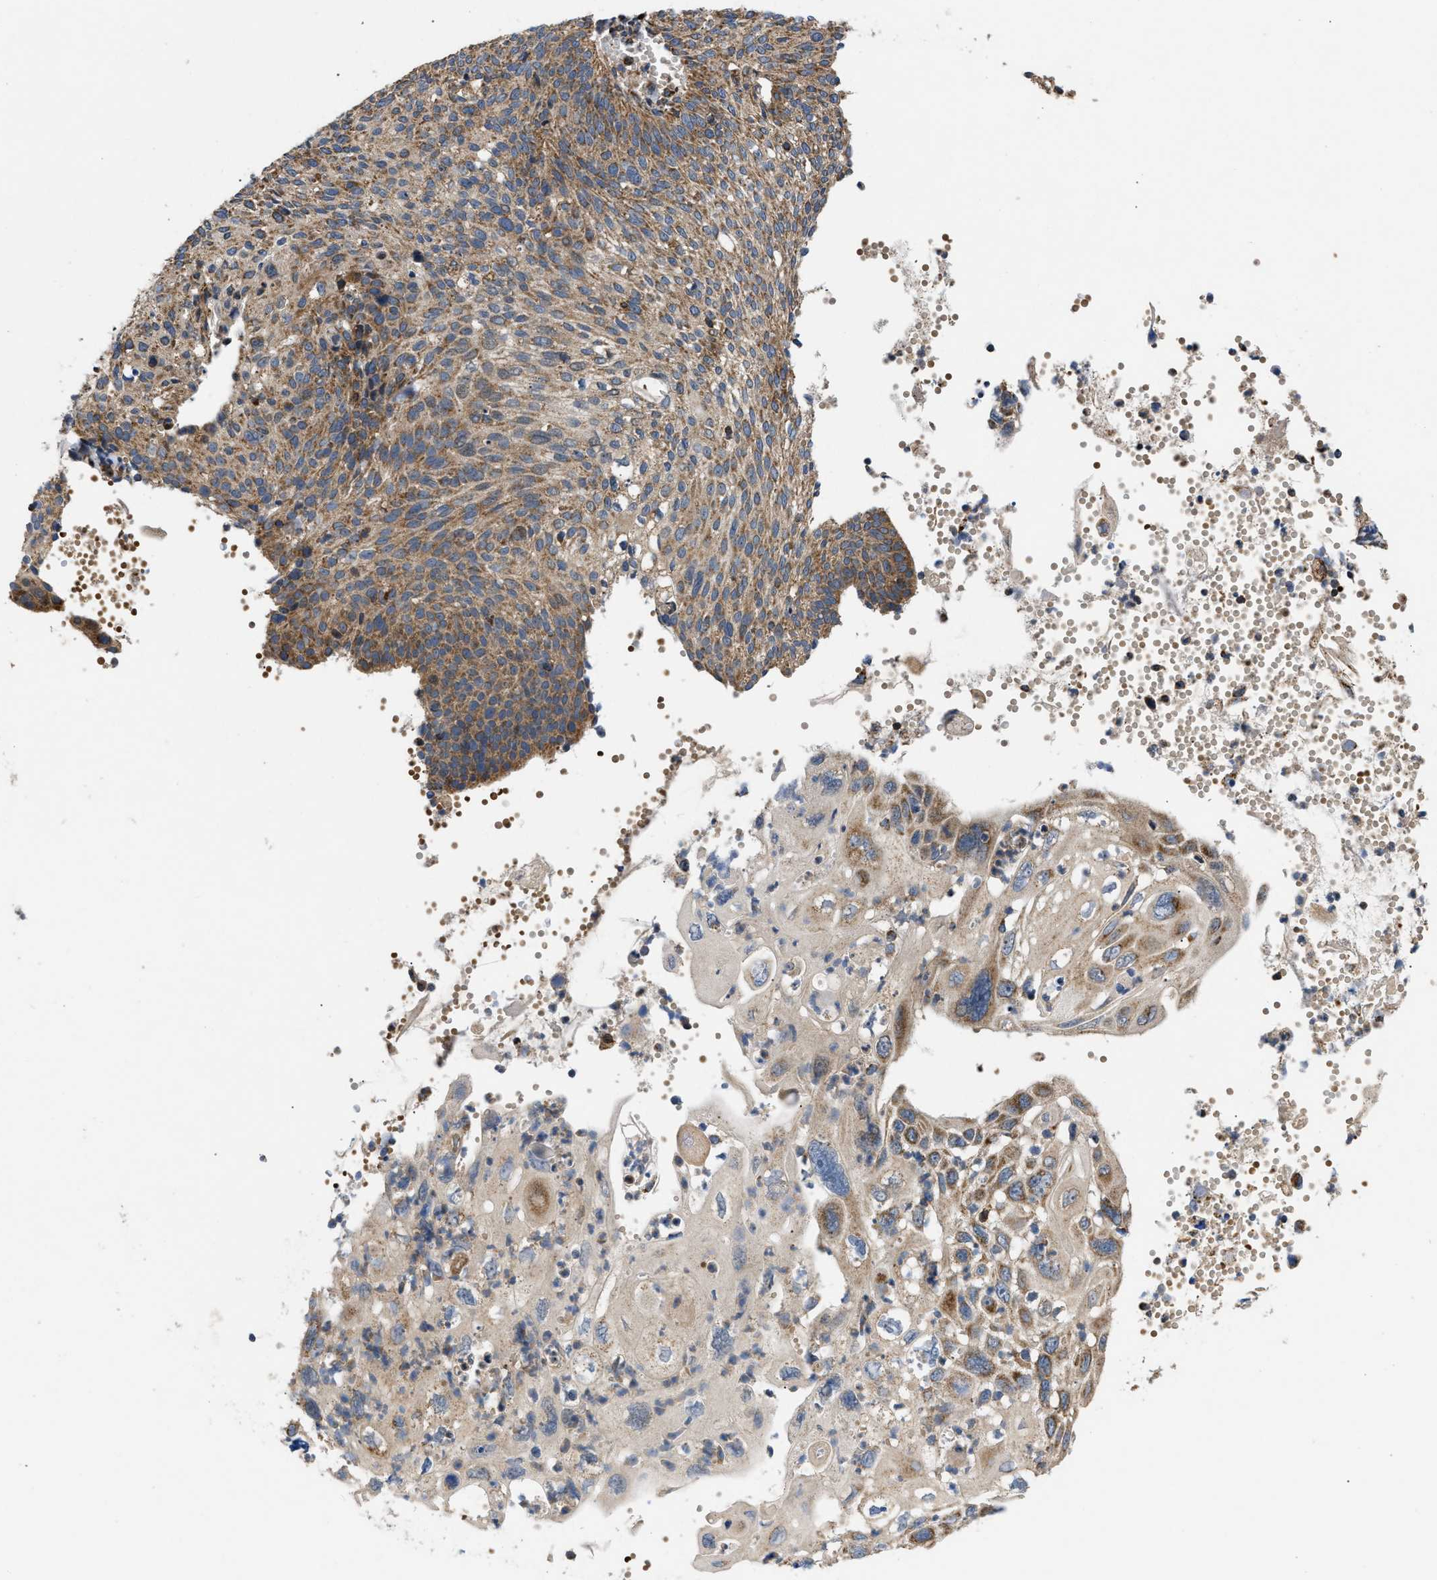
{"staining": {"intensity": "moderate", "quantity": ">75%", "location": "cytoplasmic/membranous"}, "tissue": "cervical cancer", "cell_type": "Tumor cells", "image_type": "cancer", "snomed": [{"axis": "morphology", "description": "Squamous cell carcinoma, NOS"}, {"axis": "topography", "description": "Cervix"}], "caption": "Protein staining displays moderate cytoplasmic/membranous positivity in approximately >75% of tumor cells in cervical cancer (squamous cell carcinoma).", "gene": "OPTN", "patient": {"sex": "female", "age": 70}}